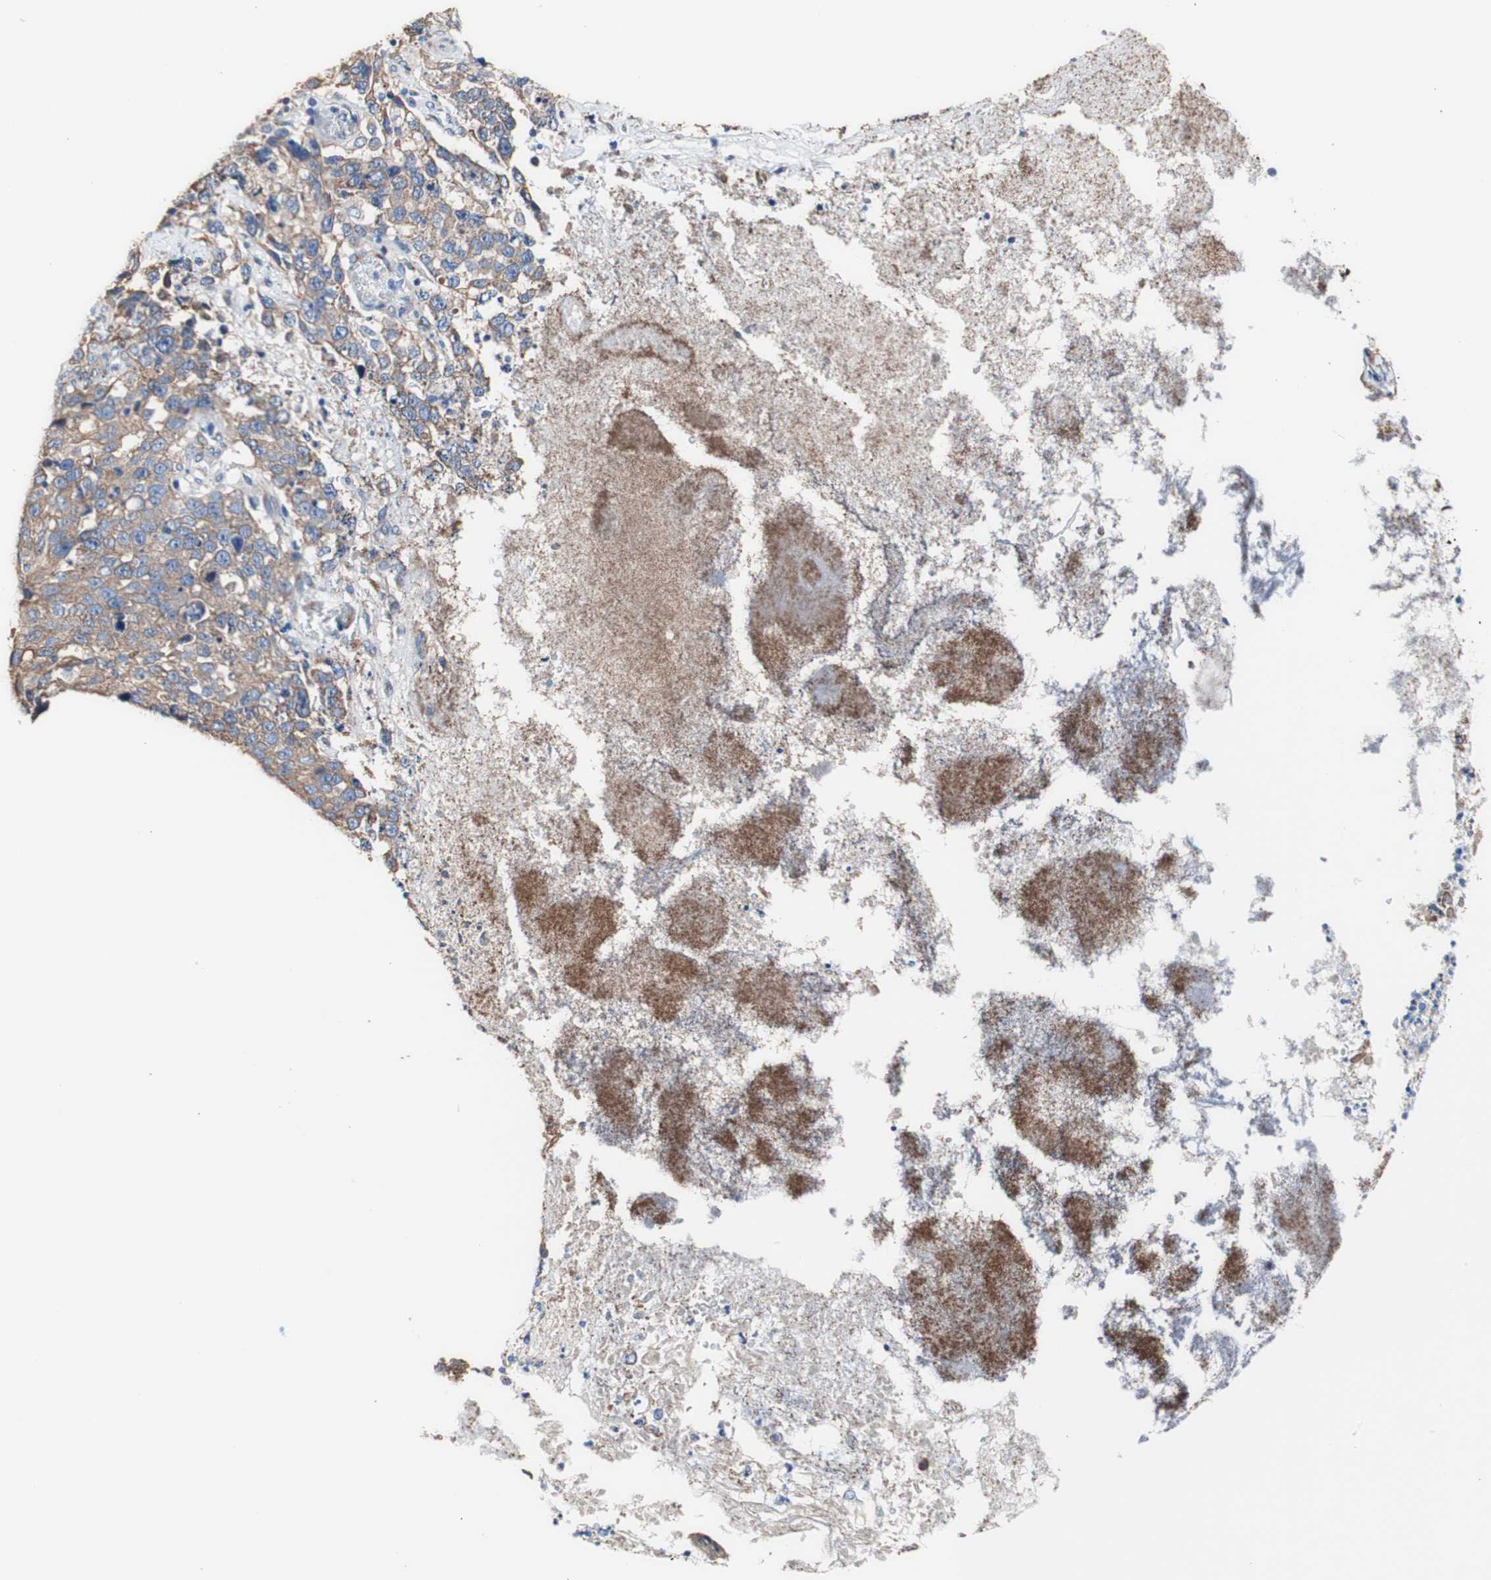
{"staining": {"intensity": "moderate", "quantity": ">75%", "location": "cytoplasmic/membranous"}, "tissue": "stomach cancer", "cell_type": "Tumor cells", "image_type": "cancer", "snomed": [{"axis": "morphology", "description": "Normal tissue, NOS"}, {"axis": "morphology", "description": "Adenocarcinoma, NOS"}, {"axis": "topography", "description": "Stomach"}], "caption": "Stomach cancer (adenocarcinoma) was stained to show a protein in brown. There is medium levels of moderate cytoplasmic/membranous positivity in about >75% of tumor cells. The staining is performed using DAB brown chromogen to label protein expression. The nuclei are counter-stained blue using hematoxylin.", "gene": "LRIG3", "patient": {"sex": "male", "age": 48}}